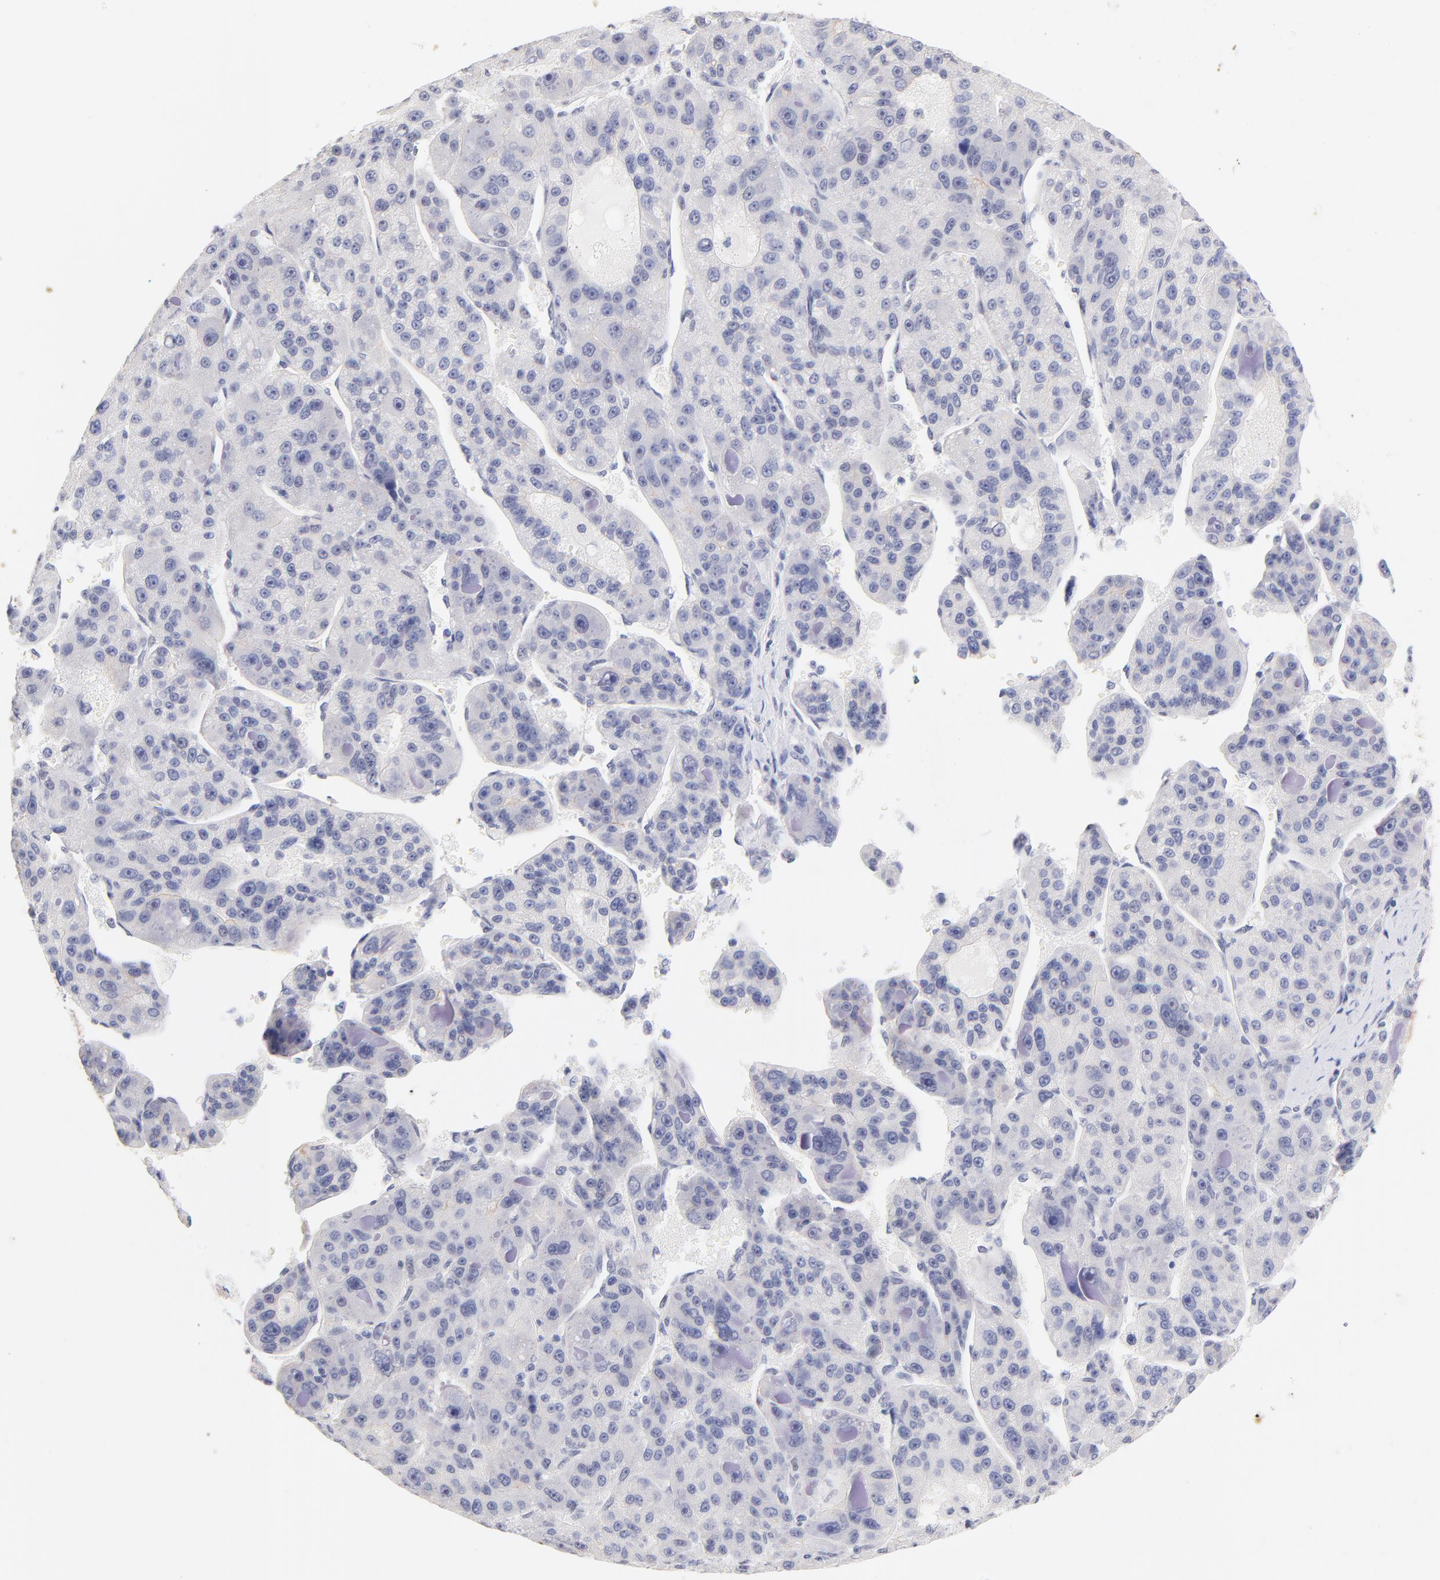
{"staining": {"intensity": "negative", "quantity": "none", "location": "none"}, "tissue": "liver cancer", "cell_type": "Tumor cells", "image_type": "cancer", "snomed": [{"axis": "morphology", "description": "Carcinoma, Hepatocellular, NOS"}, {"axis": "topography", "description": "Liver"}], "caption": "Protein analysis of liver hepatocellular carcinoma demonstrates no significant staining in tumor cells.", "gene": "ZNF74", "patient": {"sex": "male", "age": 76}}